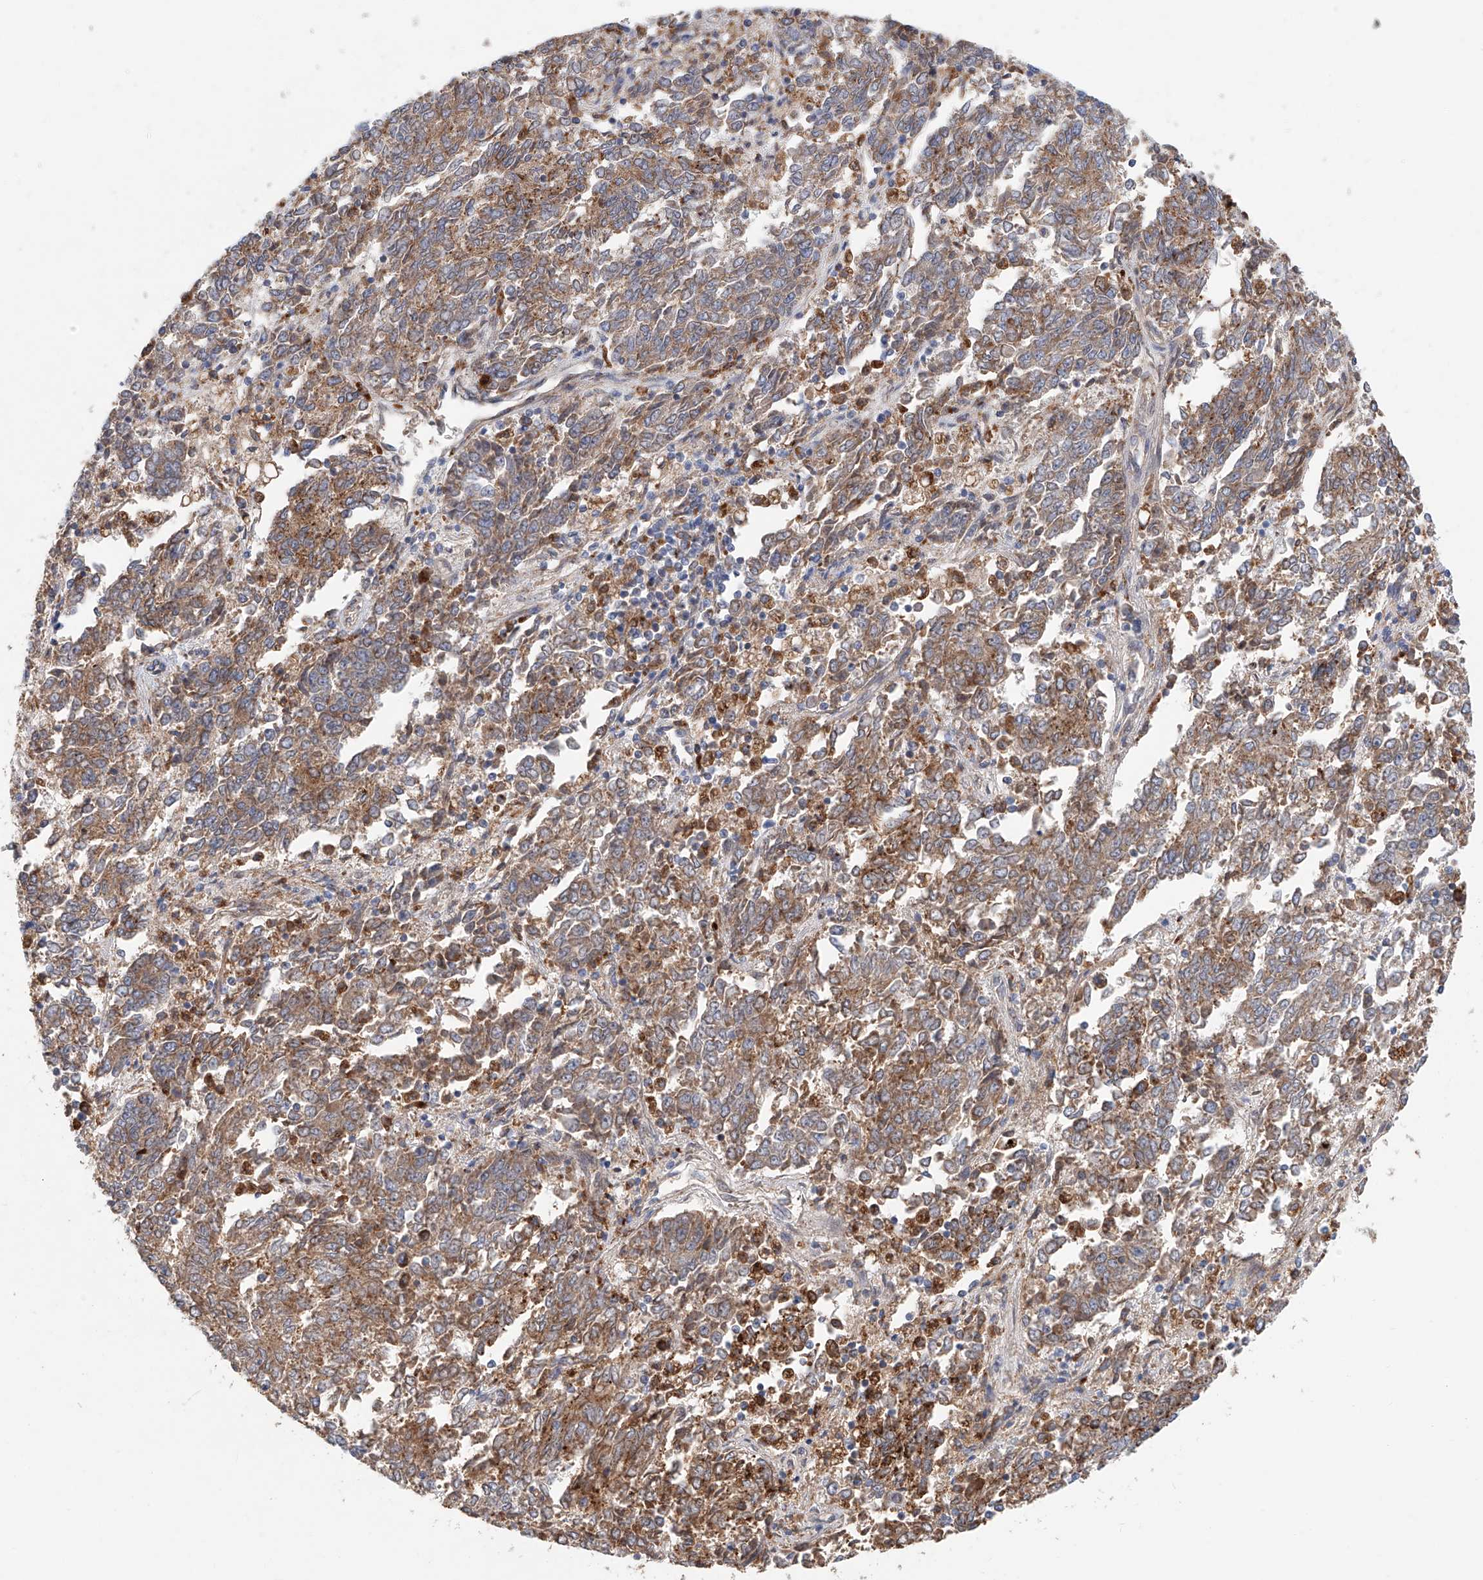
{"staining": {"intensity": "moderate", "quantity": ">75%", "location": "cytoplasmic/membranous"}, "tissue": "endometrial cancer", "cell_type": "Tumor cells", "image_type": "cancer", "snomed": [{"axis": "morphology", "description": "Adenocarcinoma, NOS"}, {"axis": "topography", "description": "Endometrium"}], "caption": "Endometrial adenocarcinoma stained for a protein exhibits moderate cytoplasmic/membranous positivity in tumor cells. (DAB = brown stain, brightfield microscopy at high magnification).", "gene": "HGSNAT", "patient": {"sex": "female", "age": 80}}